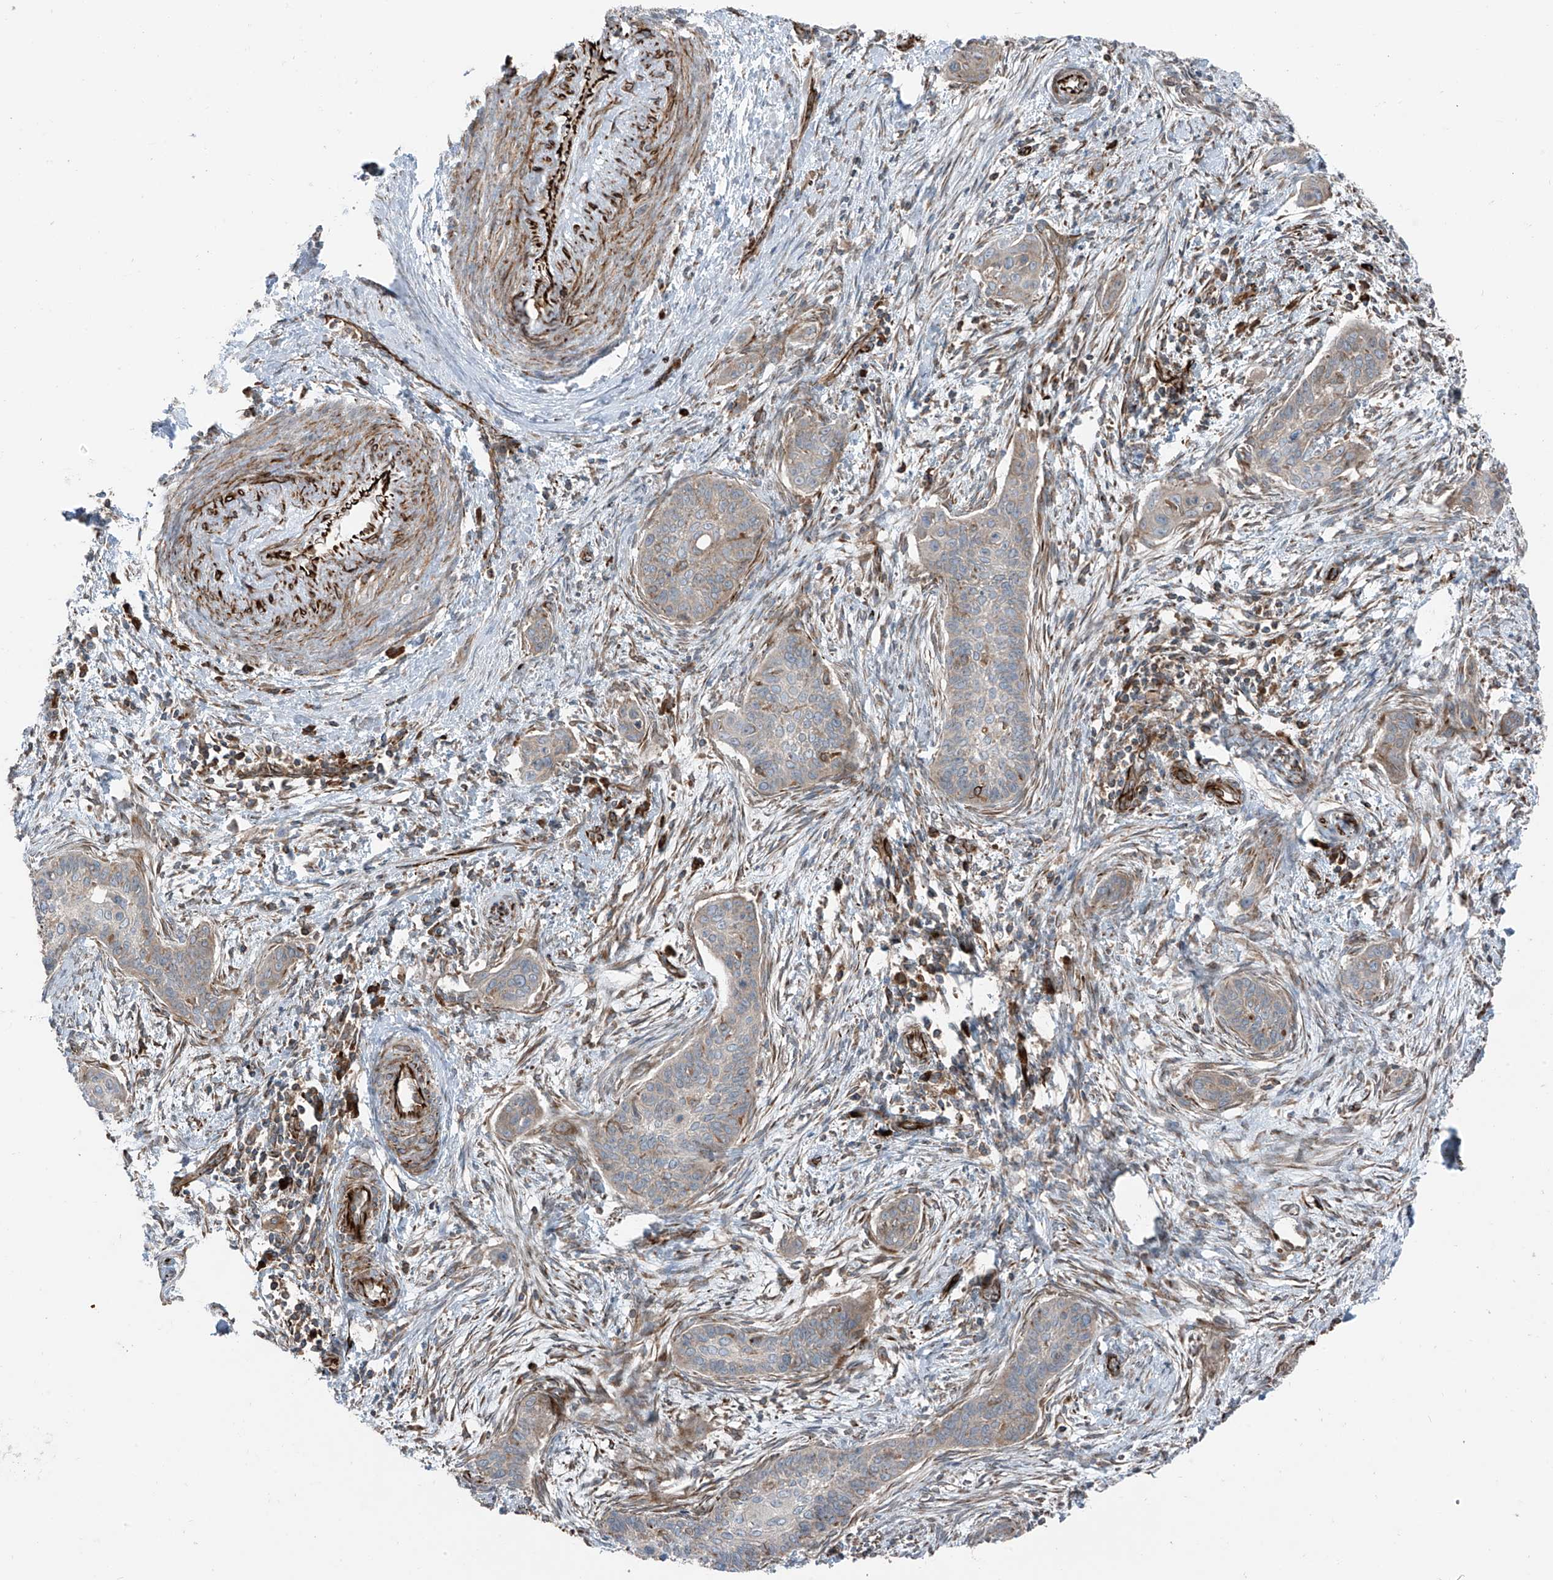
{"staining": {"intensity": "weak", "quantity": "25%-75%", "location": "cytoplasmic/membranous"}, "tissue": "cervical cancer", "cell_type": "Tumor cells", "image_type": "cancer", "snomed": [{"axis": "morphology", "description": "Squamous cell carcinoma, NOS"}, {"axis": "topography", "description": "Cervix"}], "caption": "About 25%-75% of tumor cells in cervical squamous cell carcinoma demonstrate weak cytoplasmic/membranous protein expression as visualized by brown immunohistochemical staining.", "gene": "ERLEC1", "patient": {"sex": "female", "age": 33}}